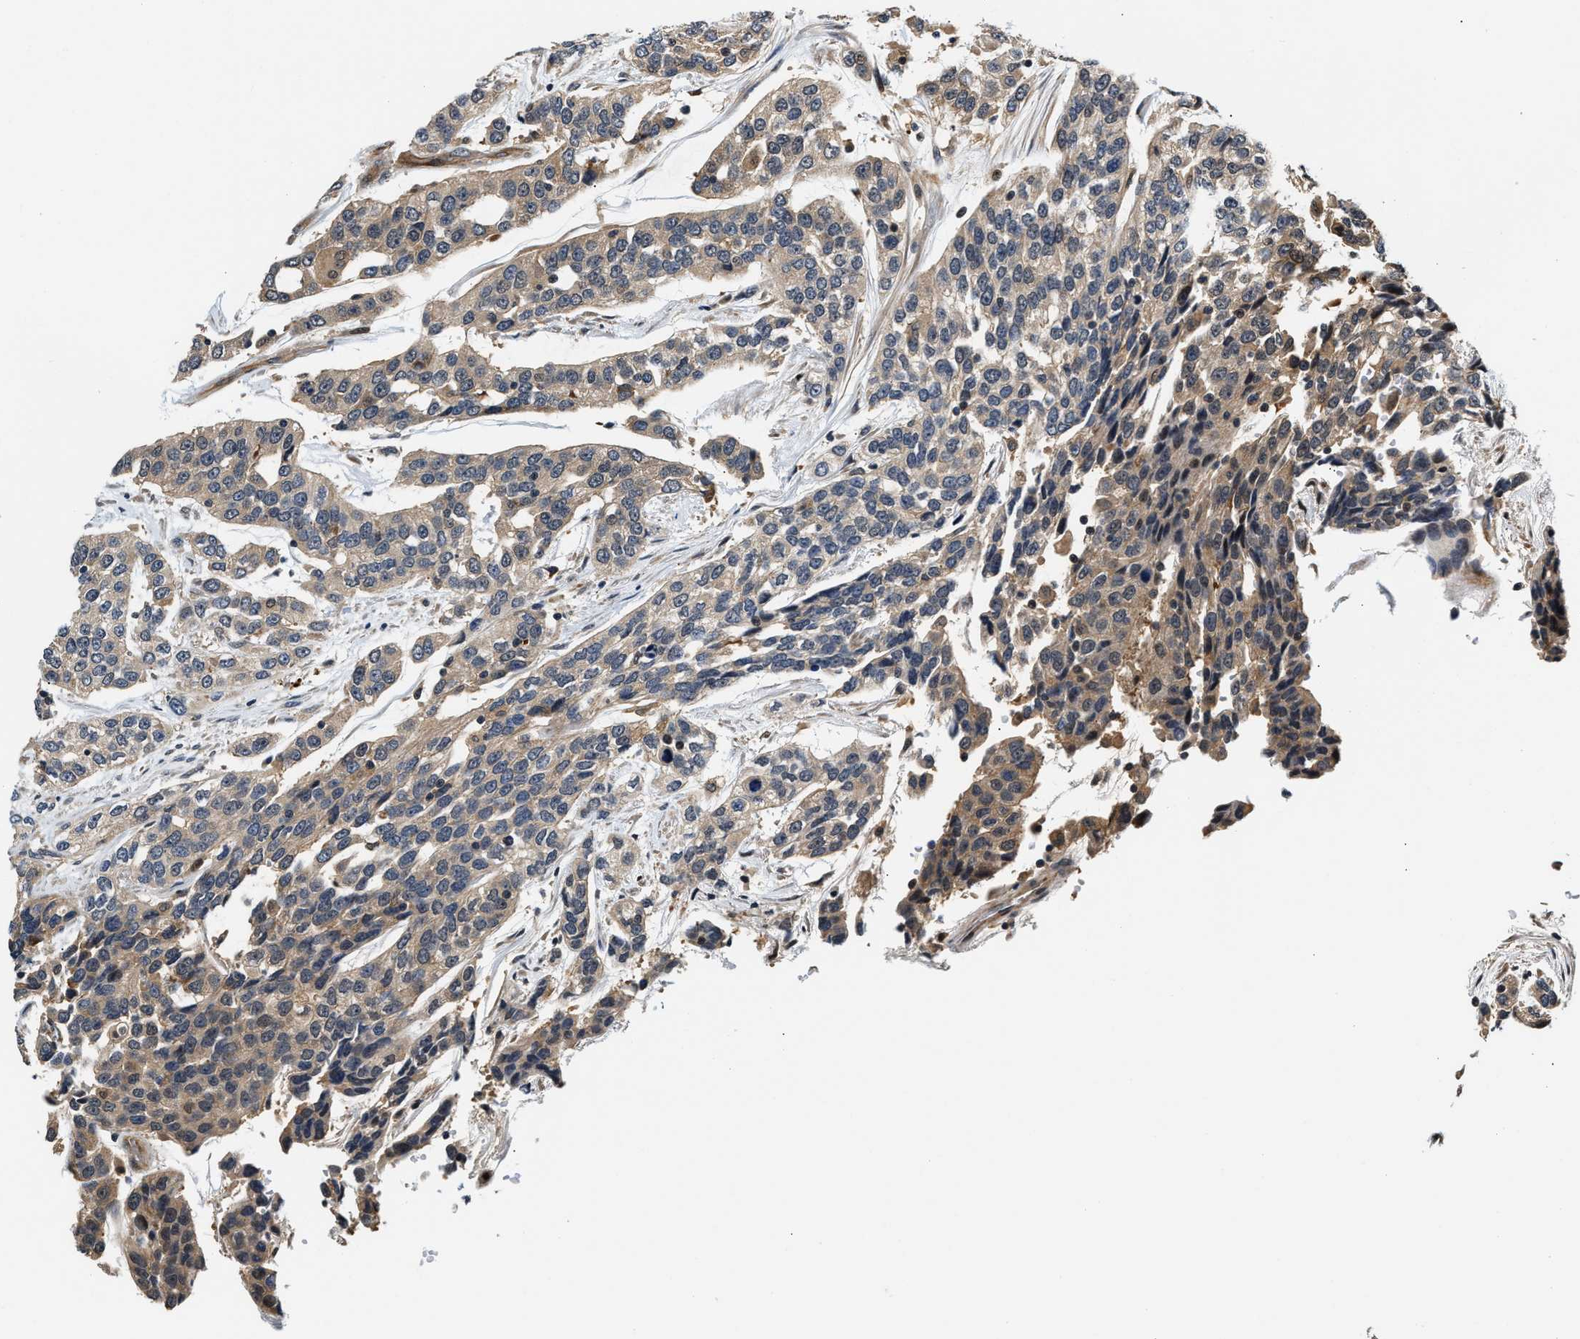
{"staining": {"intensity": "weak", "quantity": ">75%", "location": "cytoplasmic/membranous"}, "tissue": "urothelial cancer", "cell_type": "Tumor cells", "image_type": "cancer", "snomed": [{"axis": "morphology", "description": "Urothelial carcinoma, High grade"}, {"axis": "topography", "description": "Urinary bladder"}], "caption": "Immunohistochemical staining of urothelial cancer demonstrates low levels of weak cytoplasmic/membranous protein expression in about >75% of tumor cells.", "gene": "TUT7", "patient": {"sex": "female", "age": 80}}